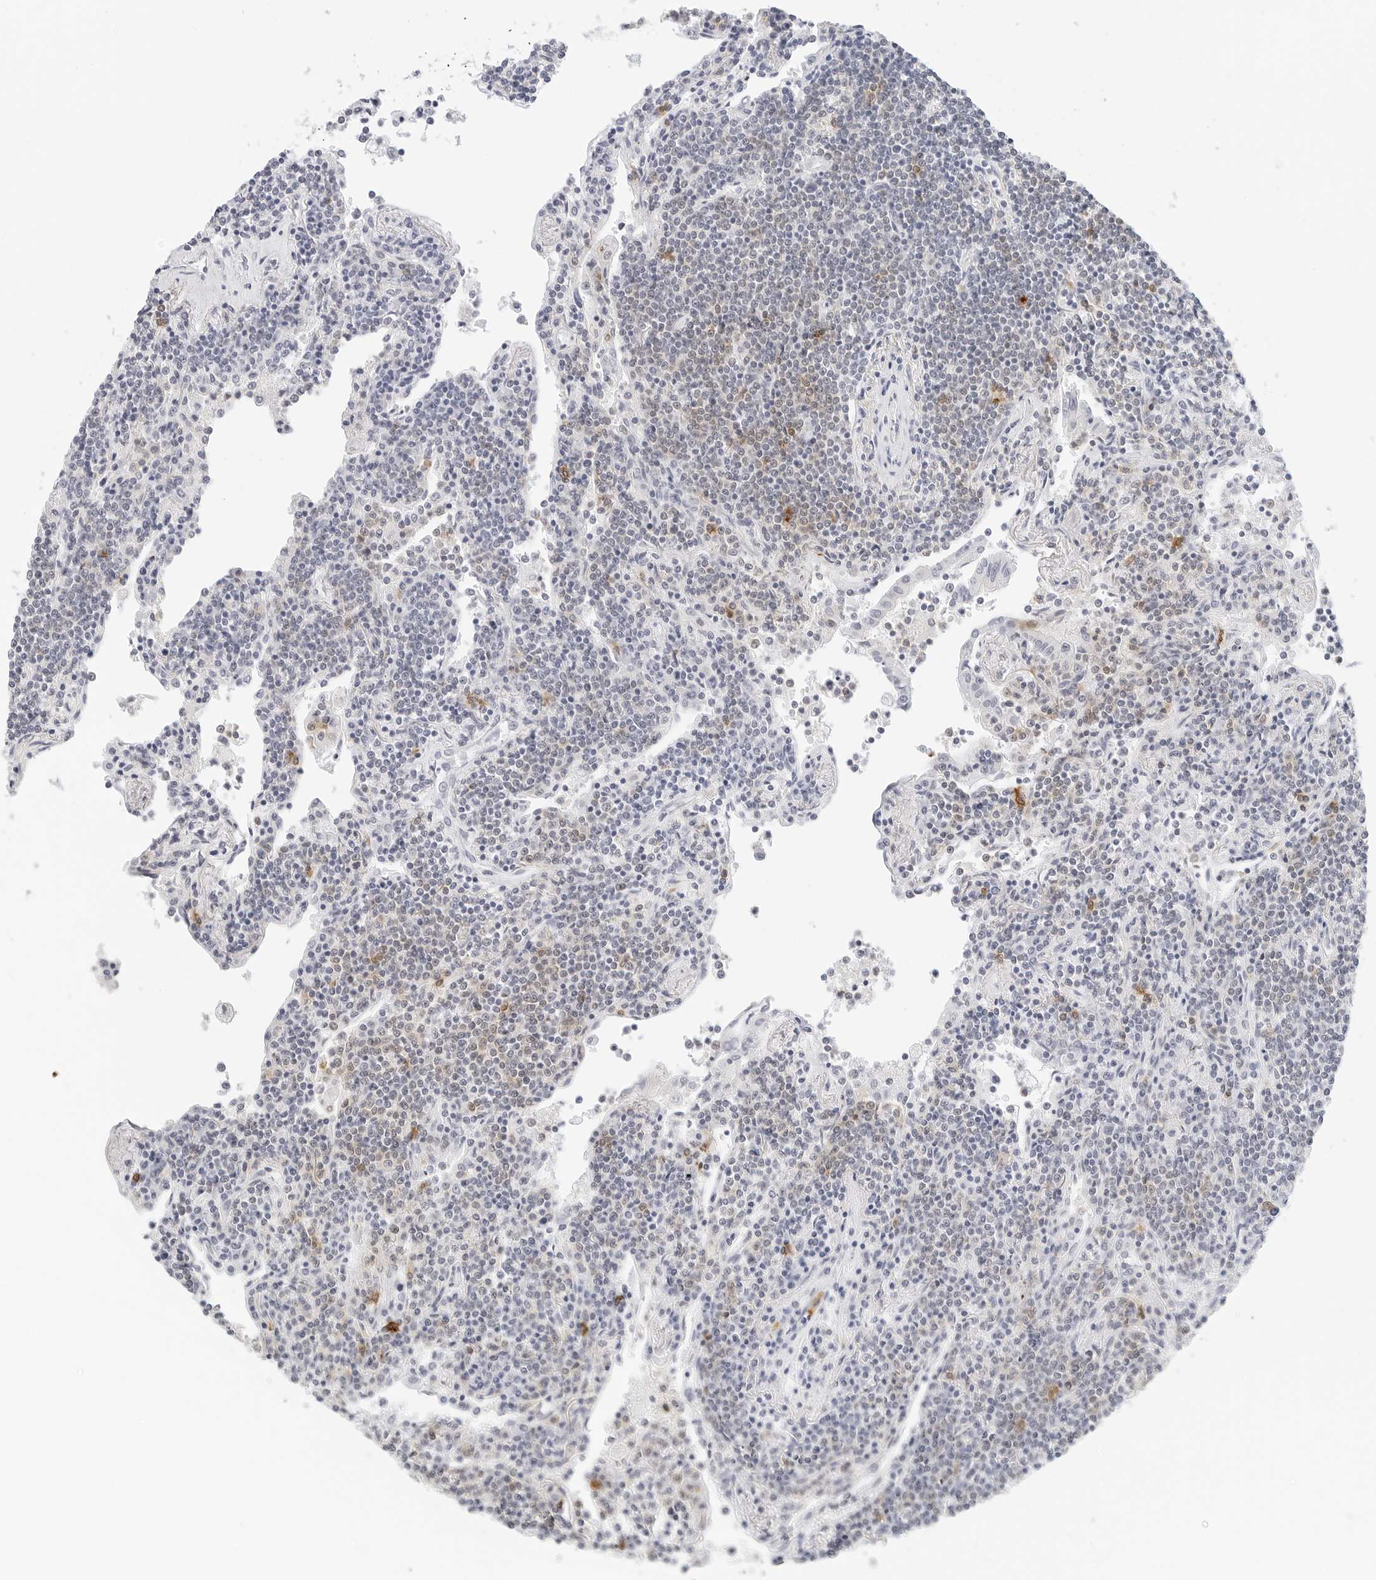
{"staining": {"intensity": "negative", "quantity": "none", "location": "none"}, "tissue": "lymphoma", "cell_type": "Tumor cells", "image_type": "cancer", "snomed": [{"axis": "morphology", "description": "Malignant lymphoma, non-Hodgkin's type, Low grade"}, {"axis": "topography", "description": "Lung"}], "caption": "IHC image of lymphoma stained for a protein (brown), which shows no staining in tumor cells. The staining is performed using DAB (3,3'-diaminobenzidine) brown chromogen with nuclei counter-stained in using hematoxylin.", "gene": "CD22", "patient": {"sex": "female", "age": 71}}